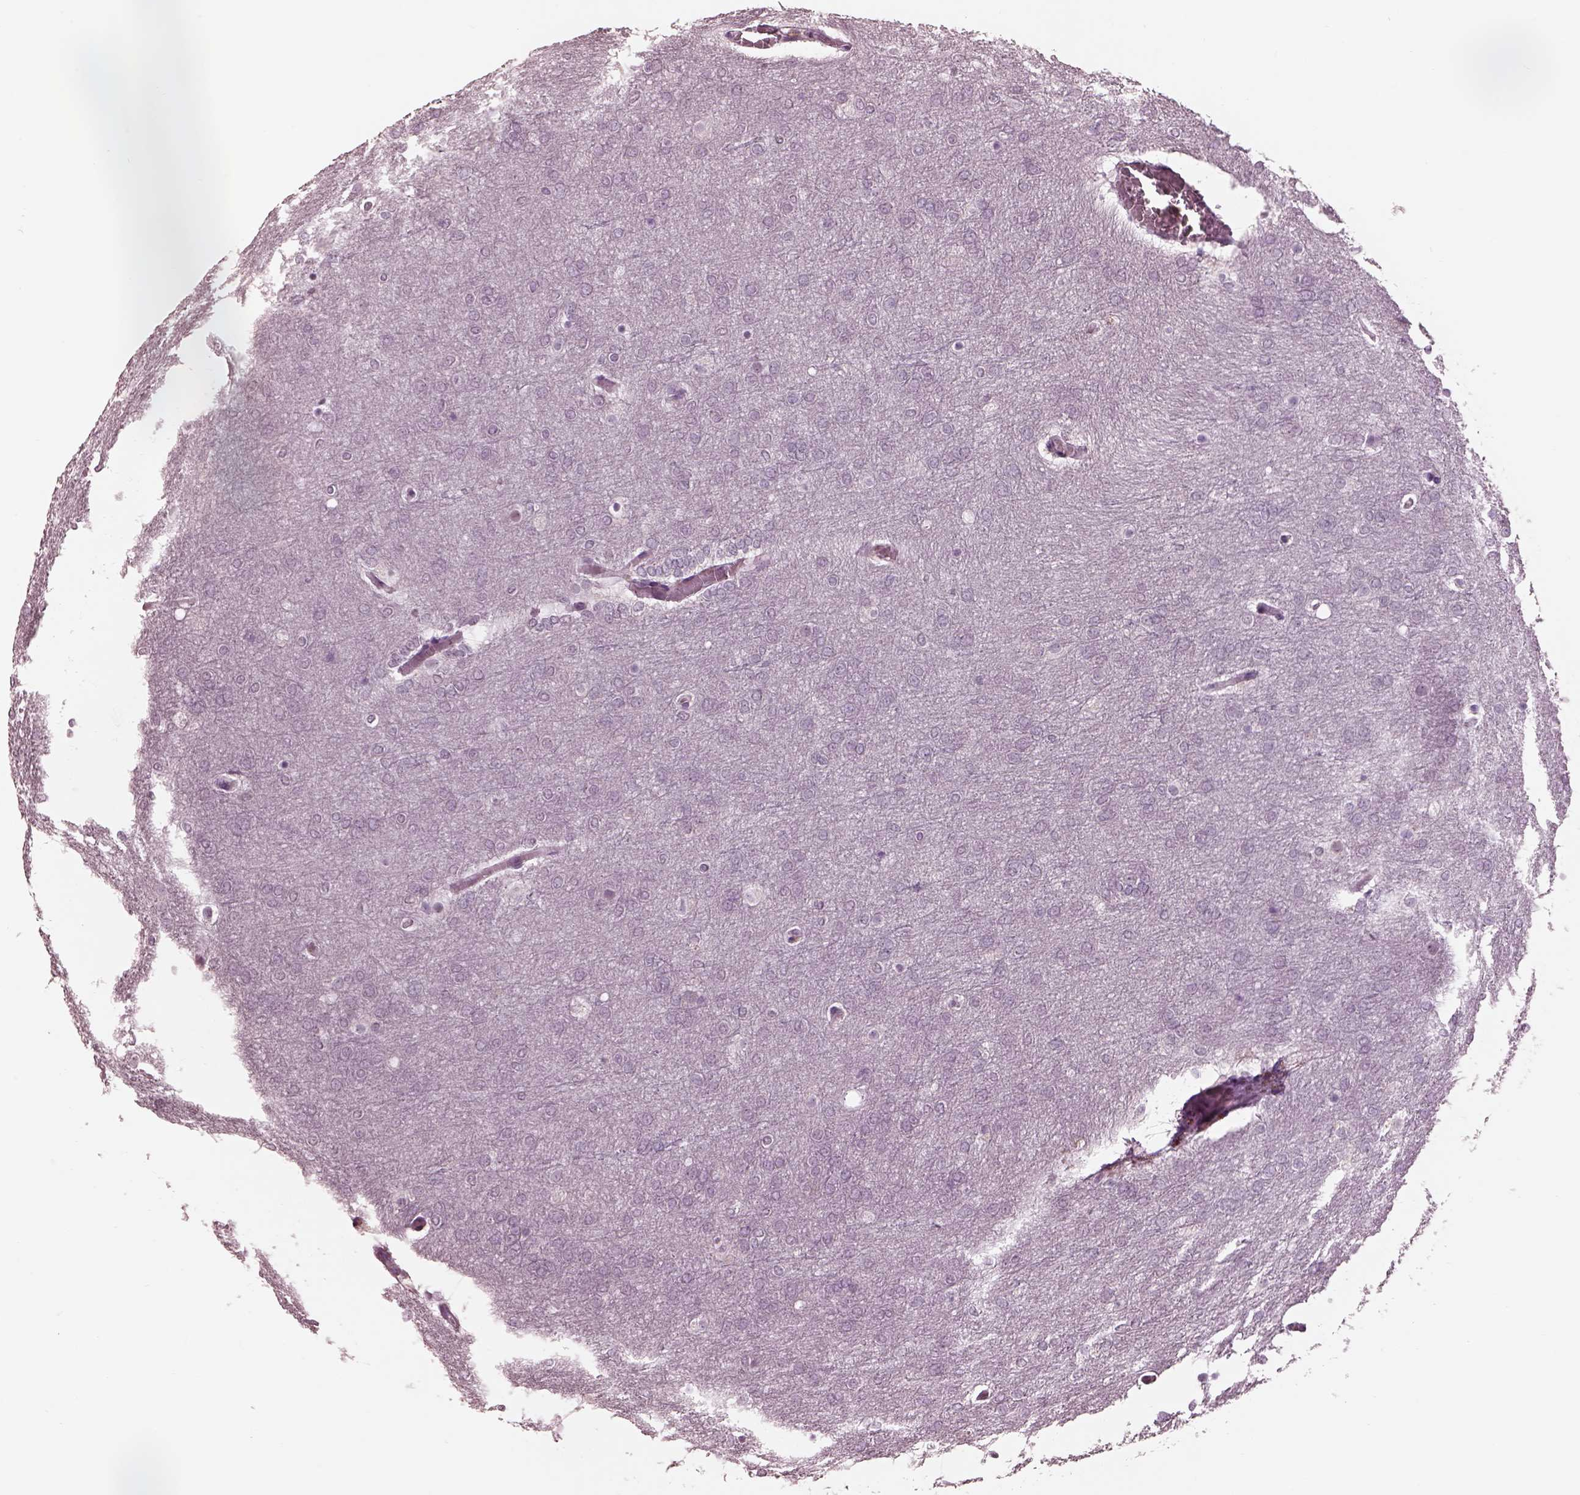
{"staining": {"intensity": "negative", "quantity": "none", "location": "none"}, "tissue": "glioma", "cell_type": "Tumor cells", "image_type": "cancer", "snomed": [{"axis": "morphology", "description": "Glioma, malignant, High grade"}, {"axis": "topography", "description": "Brain"}], "caption": "This is an immunohistochemistry (IHC) histopathology image of human malignant high-grade glioma. There is no positivity in tumor cells.", "gene": "GARIN4", "patient": {"sex": "female", "age": 61}}